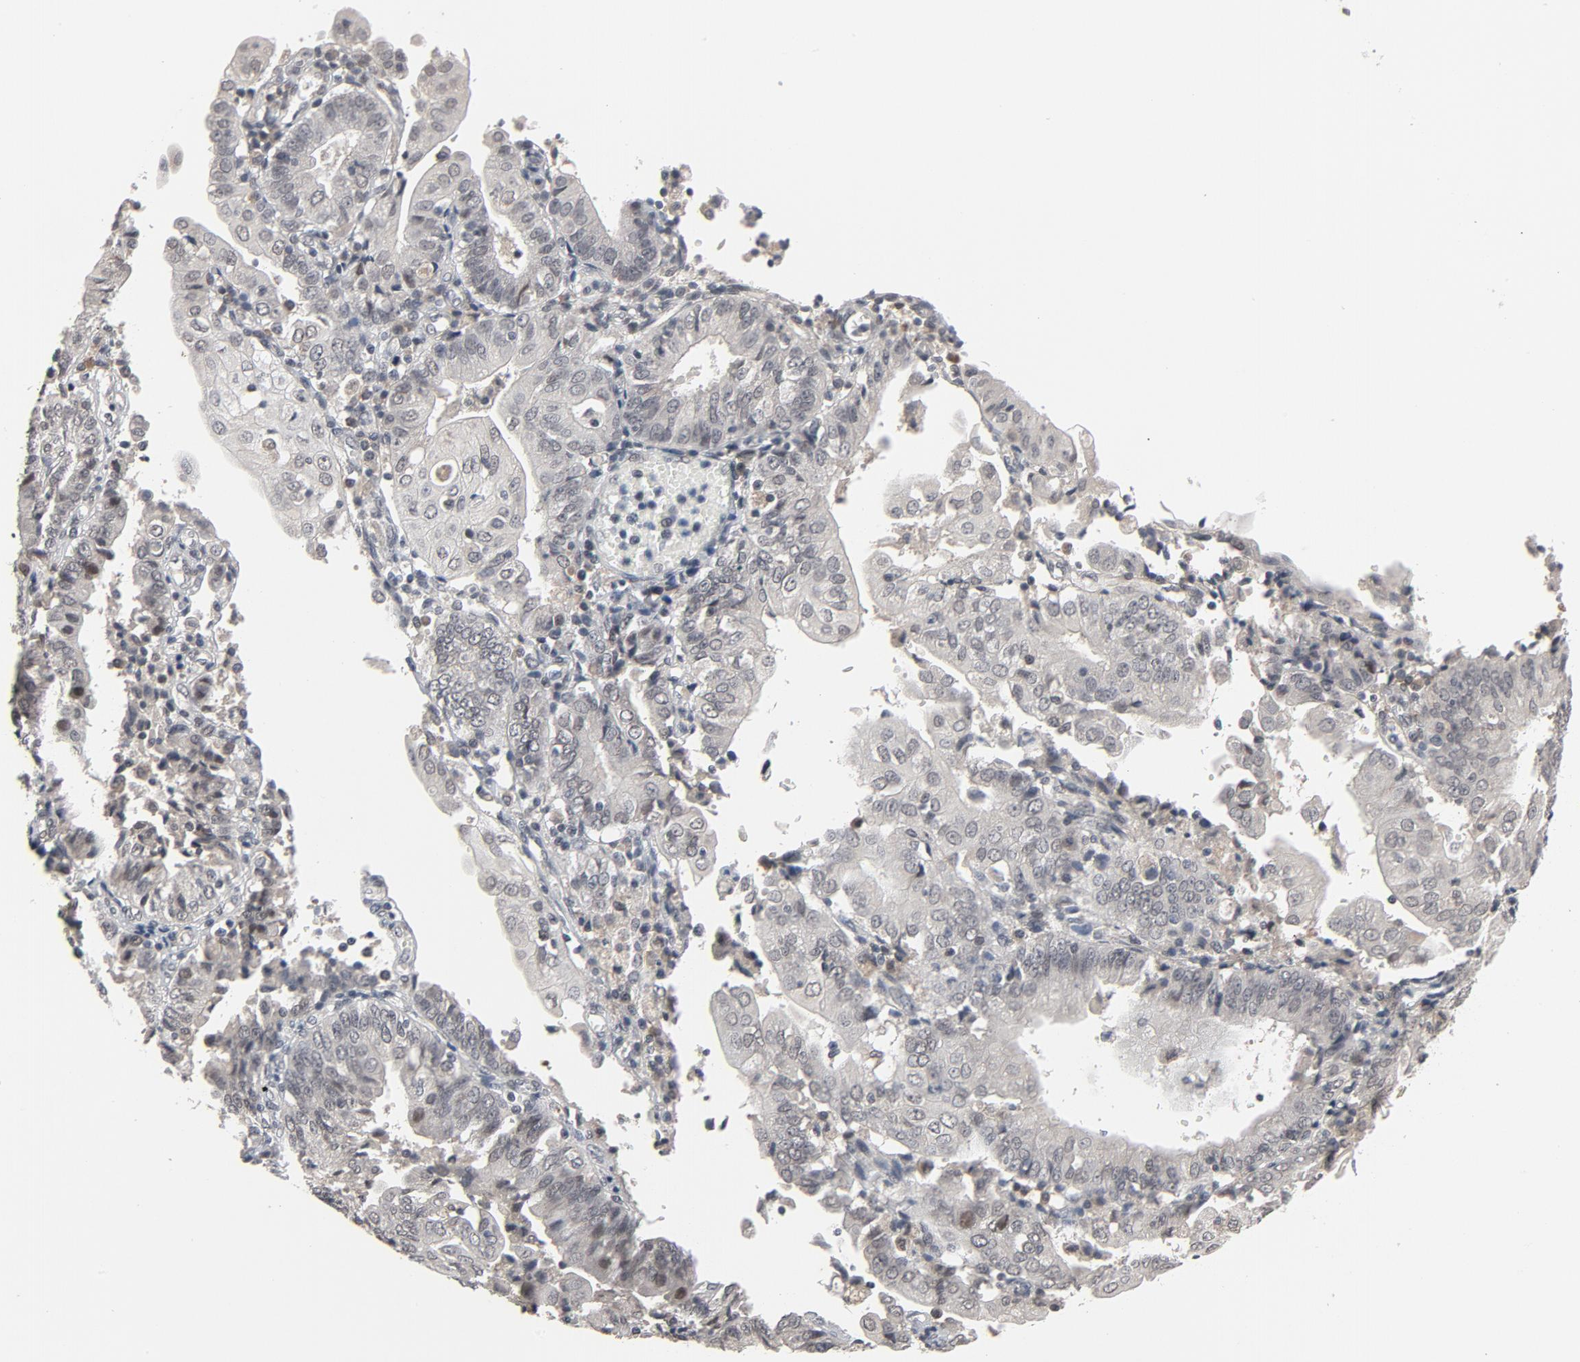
{"staining": {"intensity": "negative", "quantity": "none", "location": "none"}, "tissue": "endometrial cancer", "cell_type": "Tumor cells", "image_type": "cancer", "snomed": [{"axis": "morphology", "description": "Adenocarcinoma, NOS"}, {"axis": "topography", "description": "Endometrium"}], "caption": "The photomicrograph displays no significant positivity in tumor cells of endometrial adenocarcinoma. (DAB IHC, high magnification).", "gene": "MT3", "patient": {"sex": "female", "age": 75}}